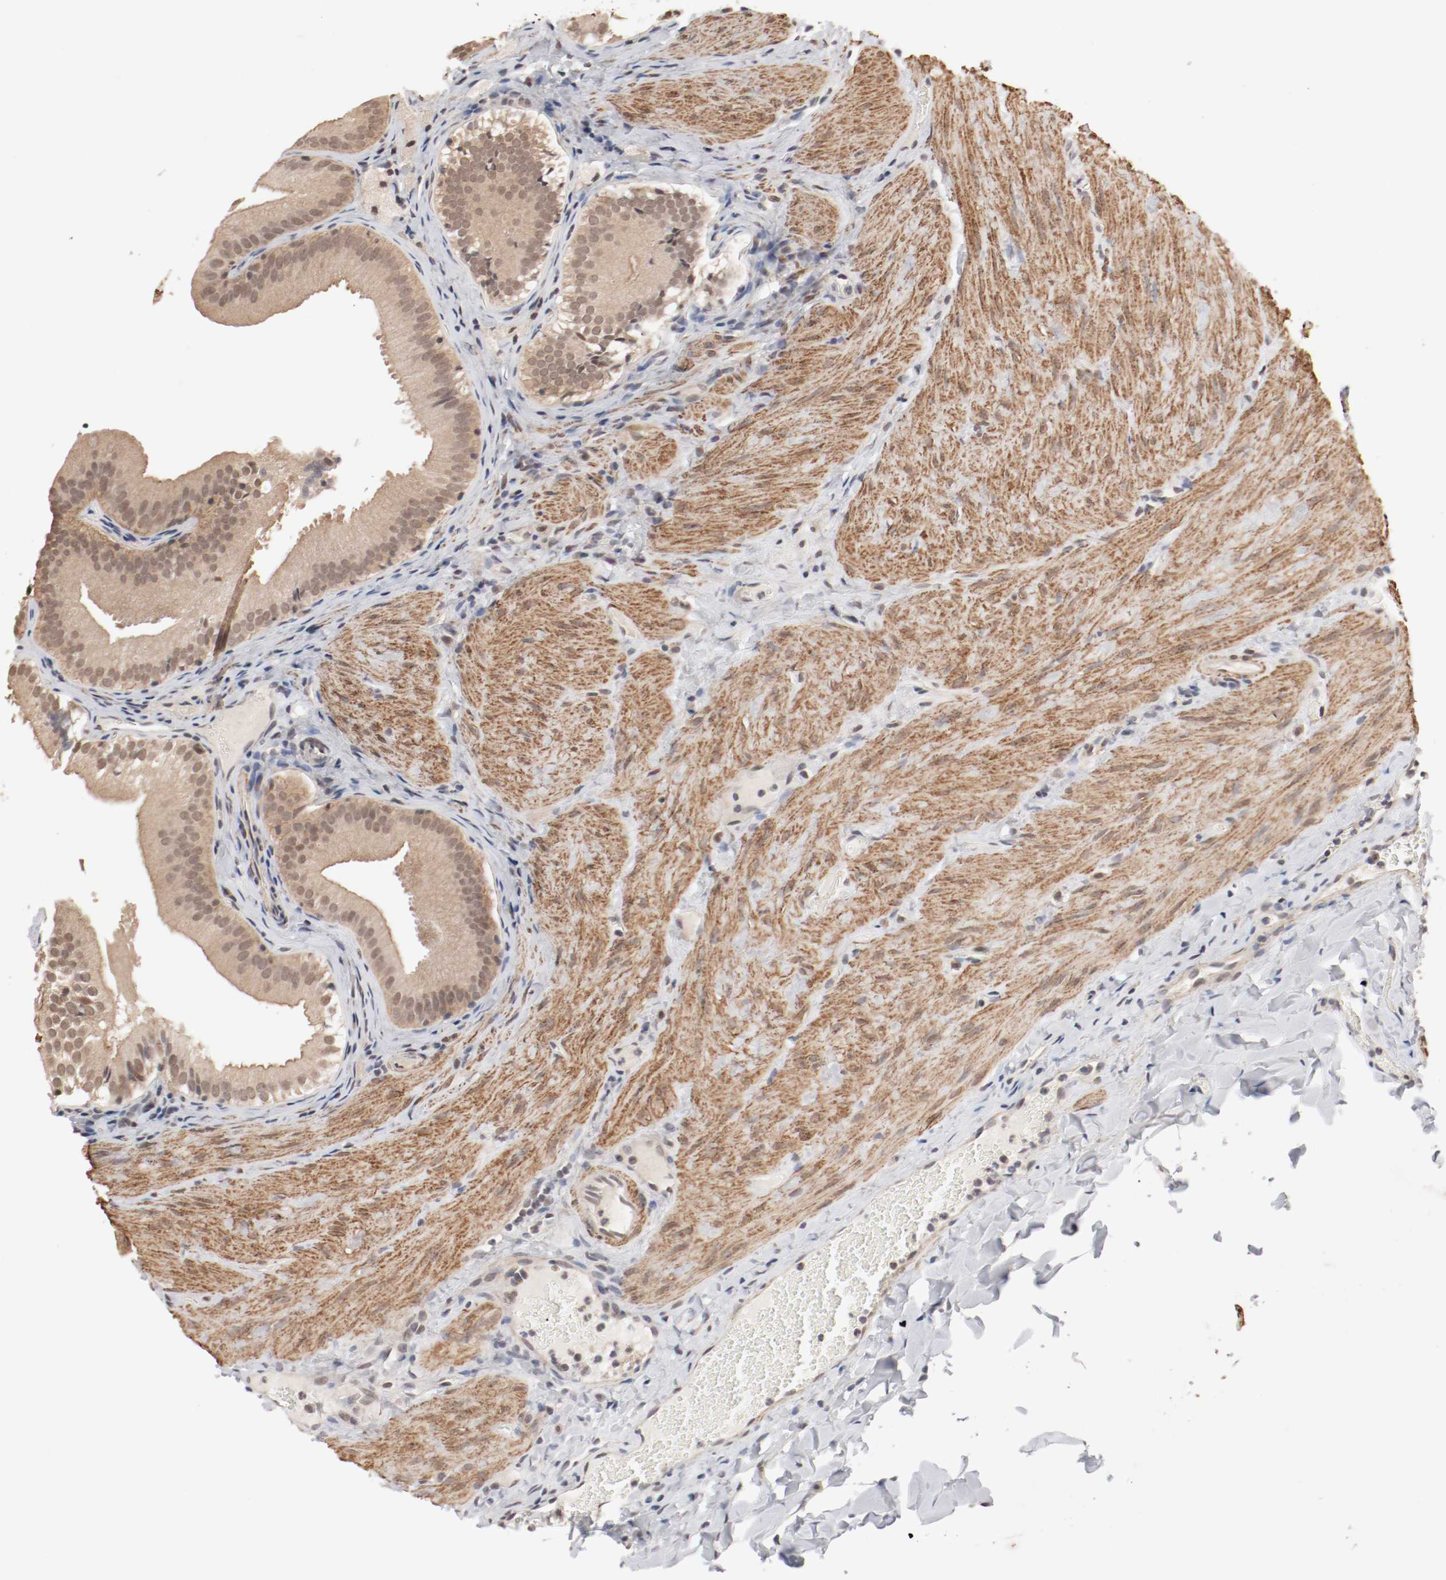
{"staining": {"intensity": "weak", "quantity": ">75%", "location": "cytoplasmic/membranous,nuclear"}, "tissue": "gallbladder", "cell_type": "Glandular cells", "image_type": "normal", "snomed": [{"axis": "morphology", "description": "Normal tissue, NOS"}, {"axis": "topography", "description": "Gallbladder"}], "caption": "About >75% of glandular cells in benign human gallbladder exhibit weak cytoplasmic/membranous,nuclear protein expression as visualized by brown immunohistochemical staining.", "gene": "CSNK2B", "patient": {"sex": "female", "age": 24}}